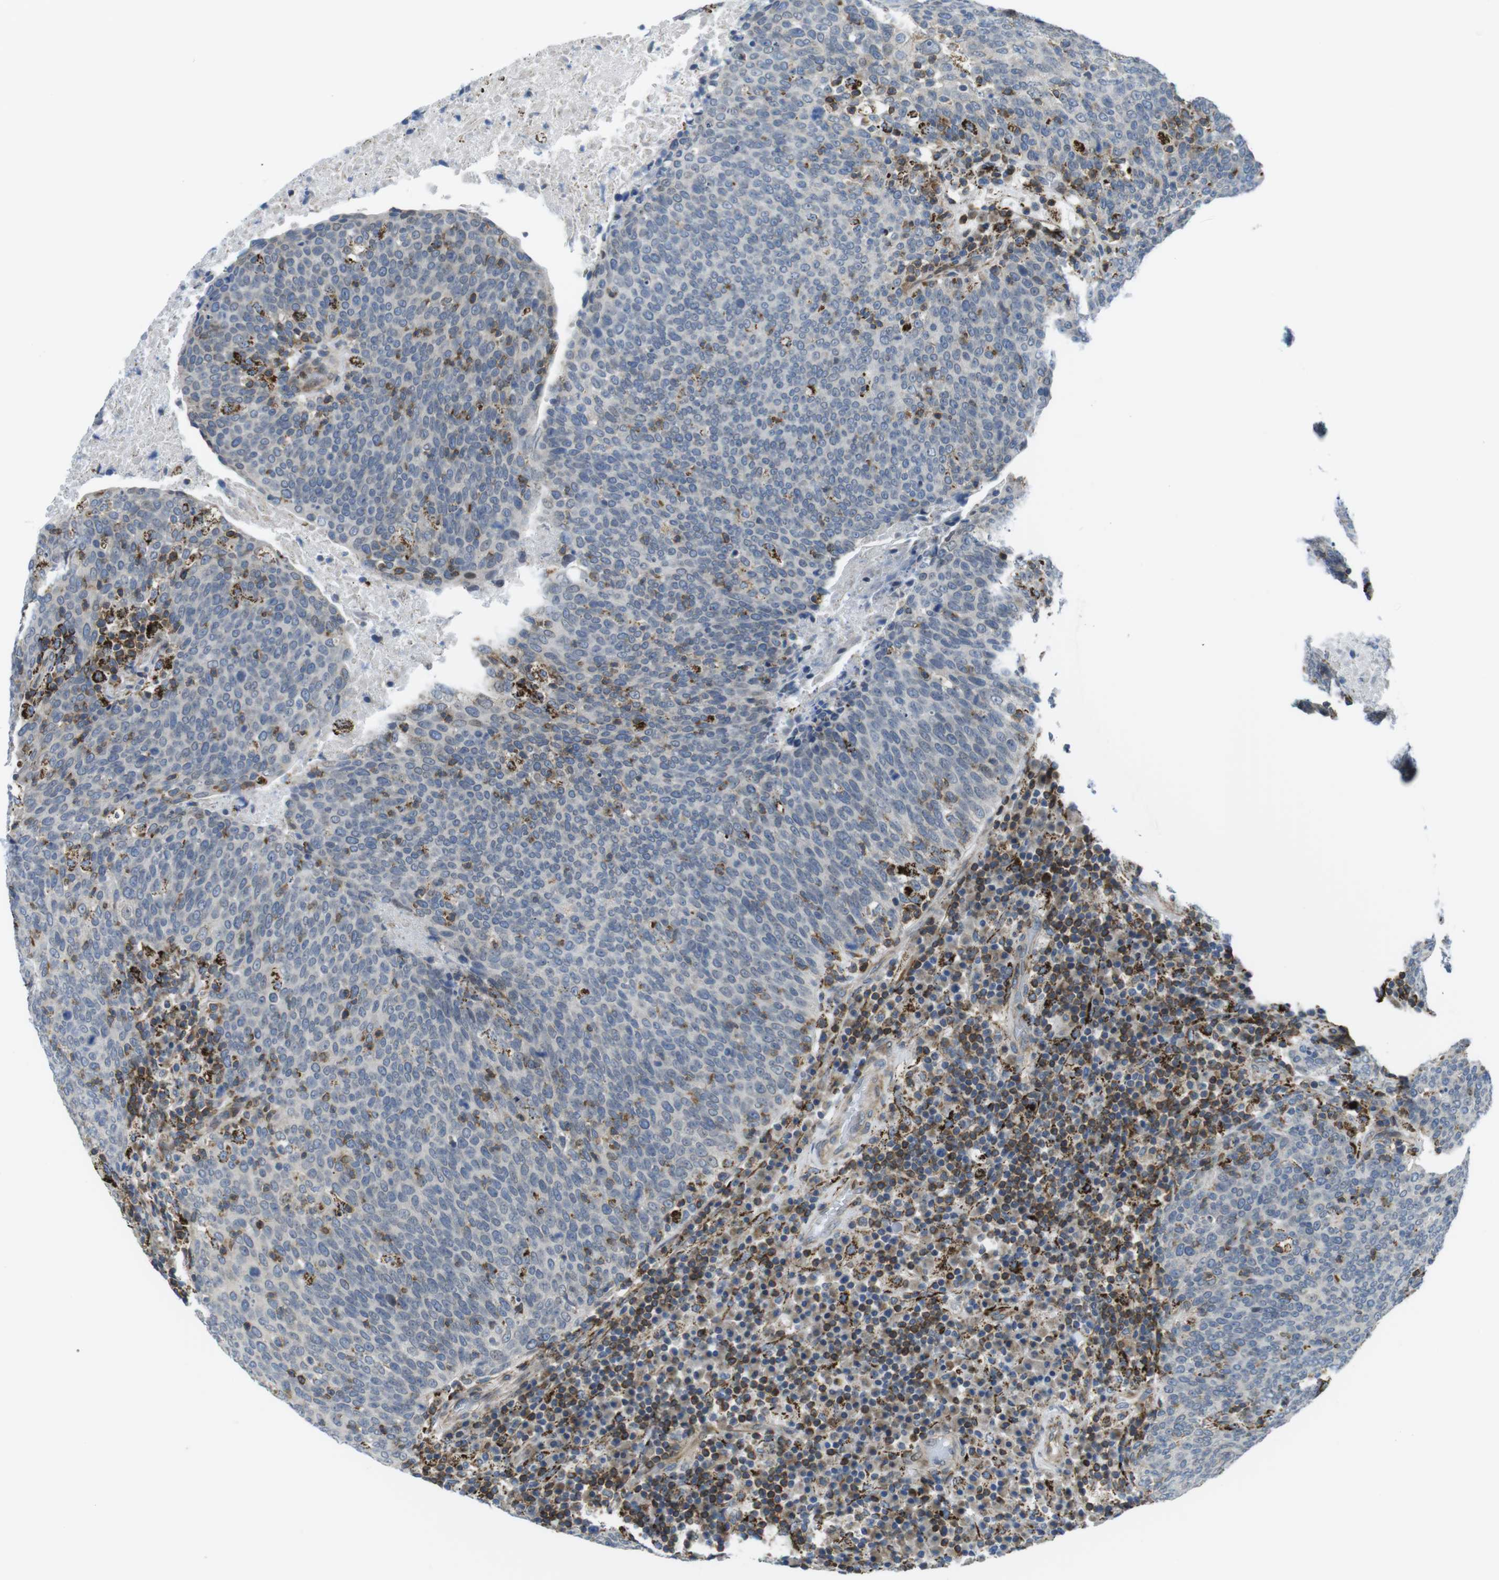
{"staining": {"intensity": "negative", "quantity": "none", "location": "none"}, "tissue": "head and neck cancer", "cell_type": "Tumor cells", "image_type": "cancer", "snomed": [{"axis": "morphology", "description": "Squamous cell carcinoma, NOS"}, {"axis": "morphology", "description": "Squamous cell carcinoma, metastatic, NOS"}, {"axis": "topography", "description": "Lymph node"}, {"axis": "topography", "description": "Head-Neck"}], "caption": "Immunohistochemical staining of human metastatic squamous cell carcinoma (head and neck) displays no significant expression in tumor cells. (DAB IHC with hematoxylin counter stain).", "gene": "KCNE3", "patient": {"sex": "male", "age": 62}}